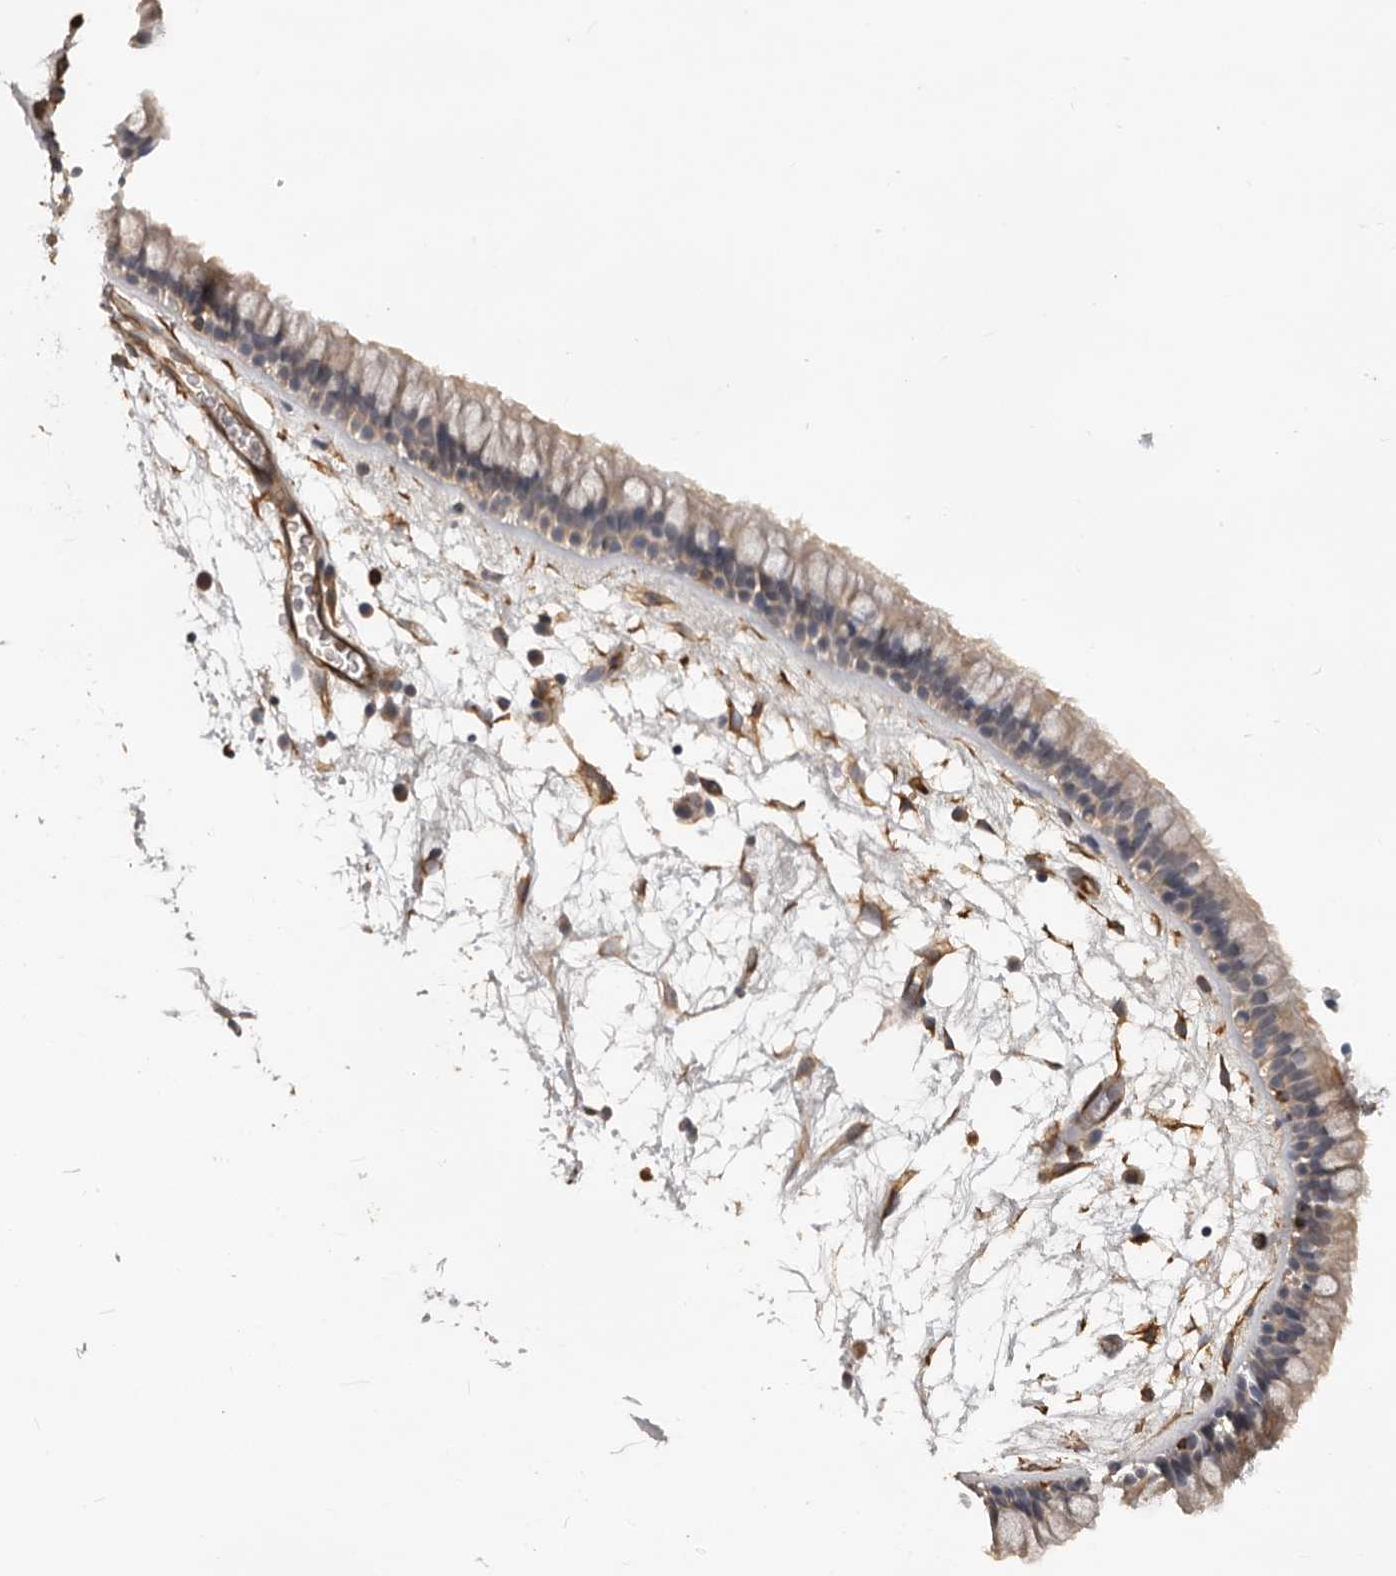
{"staining": {"intensity": "weak", "quantity": "25%-75%", "location": "cytoplasmic/membranous"}, "tissue": "nasopharynx", "cell_type": "Respiratory epithelial cells", "image_type": "normal", "snomed": [{"axis": "morphology", "description": "Normal tissue, NOS"}, {"axis": "morphology", "description": "Inflammation, NOS"}, {"axis": "topography", "description": "Nasopharynx"}], "caption": "Nasopharynx stained for a protein (brown) shows weak cytoplasmic/membranous positive expression in about 25%-75% of respiratory epithelial cells.", "gene": "RNF157", "patient": {"sex": "male", "age": 48}}